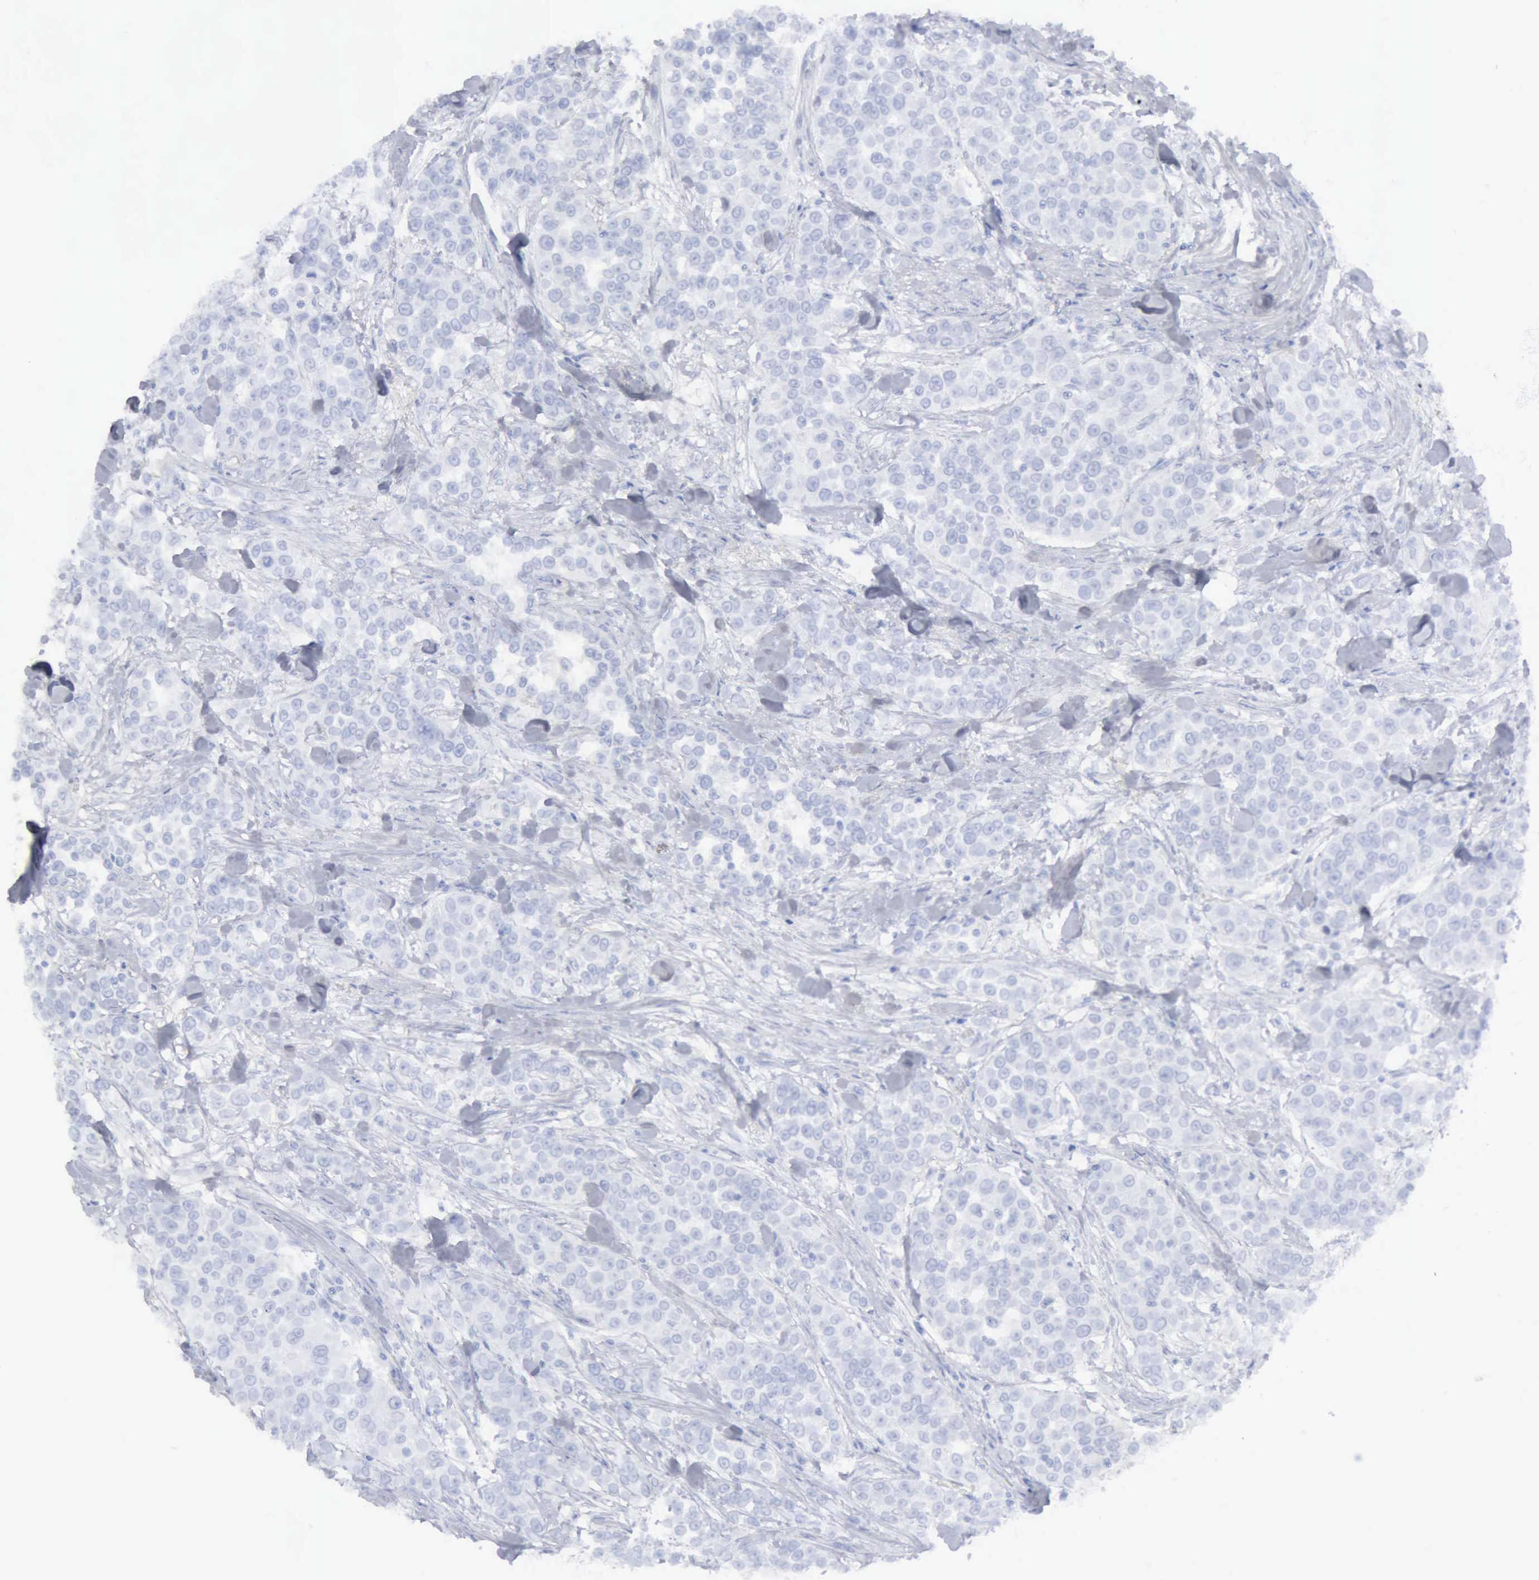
{"staining": {"intensity": "moderate", "quantity": ">75%", "location": "cytoplasmic/membranous,nuclear"}, "tissue": "urothelial cancer", "cell_type": "Tumor cells", "image_type": "cancer", "snomed": [{"axis": "morphology", "description": "Urothelial carcinoma, High grade"}, {"axis": "topography", "description": "Urinary bladder"}], "caption": "Brown immunohistochemical staining in human urothelial cancer demonstrates moderate cytoplasmic/membranous and nuclear expression in about >75% of tumor cells.", "gene": "STAT1", "patient": {"sex": "female", "age": 80}}